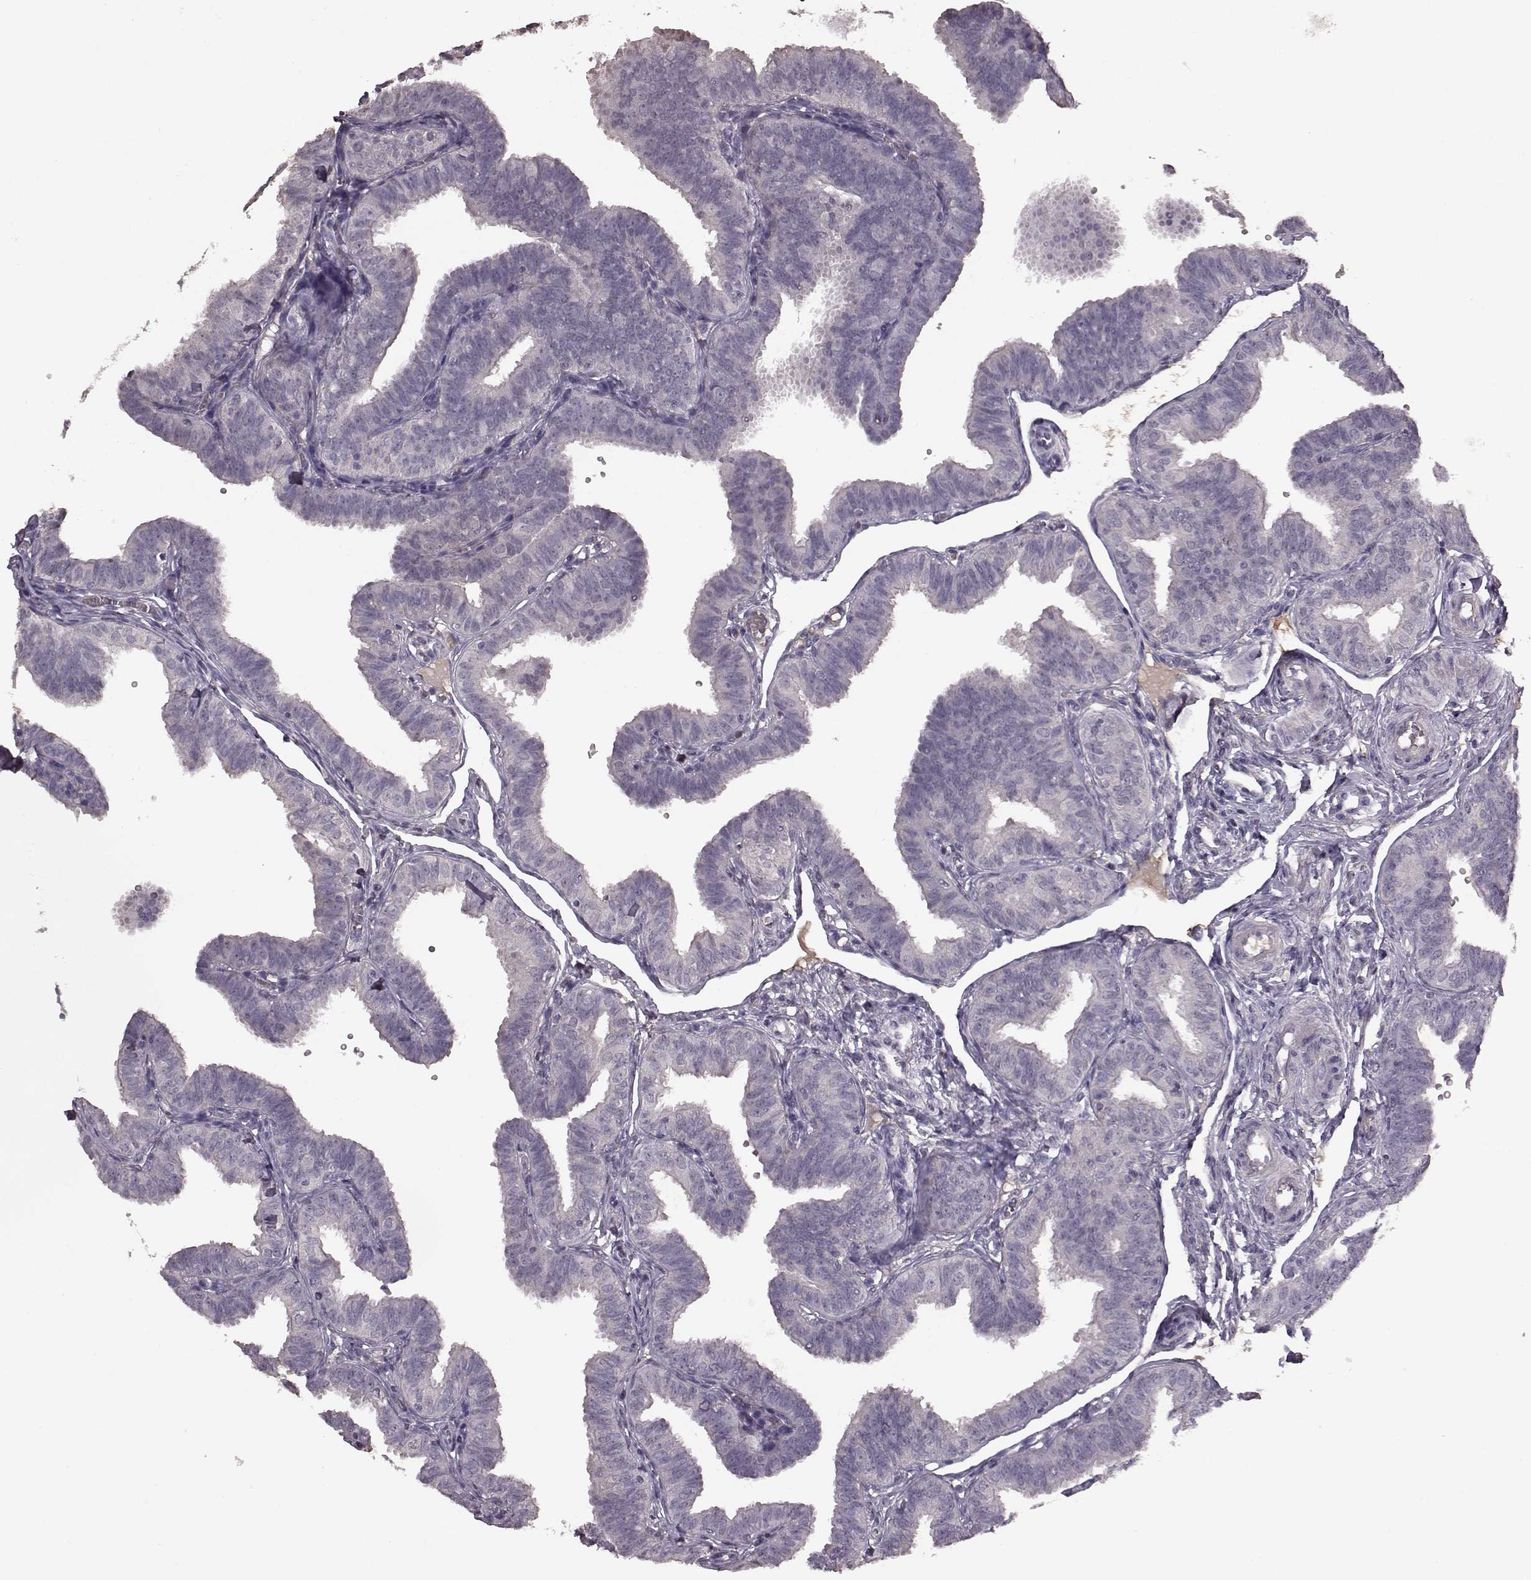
{"staining": {"intensity": "negative", "quantity": "none", "location": "none"}, "tissue": "fallopian tube", "cell_type": "Glandular cells", "image_type": "normal", "snomed": [{"axis": "morphology", "description": "Normal tissue, NOS"}, {"axis": "topography", "description": "Fallopian tube"}], "caption": "Unremarkable fallopian tube was stained to show a protein in brown. There is no significant positivity in glandular cells. (Brightfield microscopy of DAB IHC at high magnification).", "gene": "FRRS1L", "patient": {"sex": "female", "age": 25}}